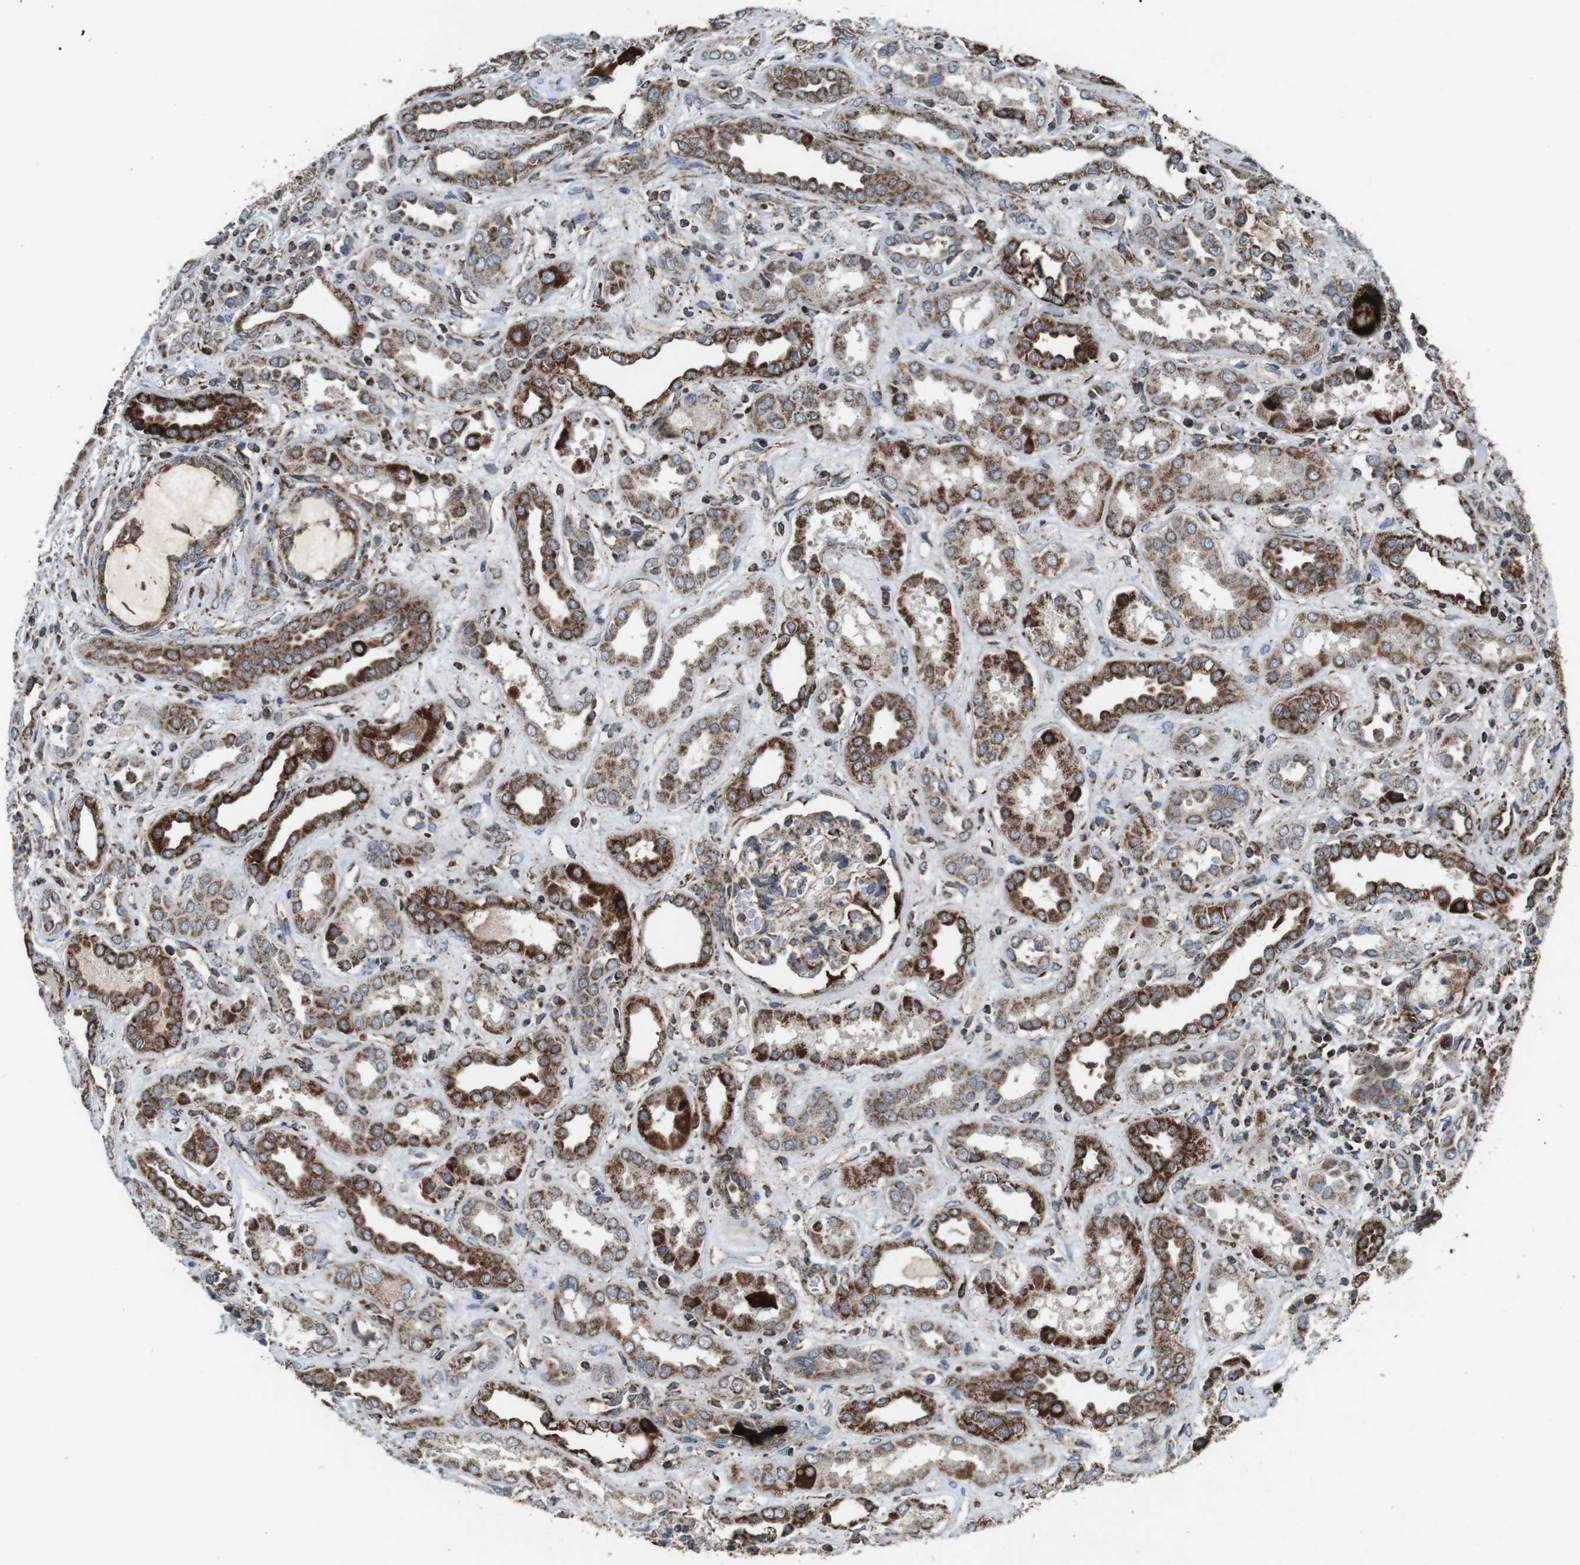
{"staining": {"intensity": "weak", "quantity": "25%-75%", "location": "cytoplasmic/membranous"}, "tissue": "kidney", "cell_type": "Cells in glomeruli", "image_type": "normal", "snomed": [{"axis": "morphology", "description": "Normal tissue, NOS"}, {"axis": "topography", "description": "Kidney"}], "caption": "Weak cytoplasmic/membranous staining for a protein is identified in about 25%-75% of cells in glomeruli of unremarkable kidney using immunohistochemistry.", "gene": "HK1", "patient": {"sex": "male", "age": 59}}